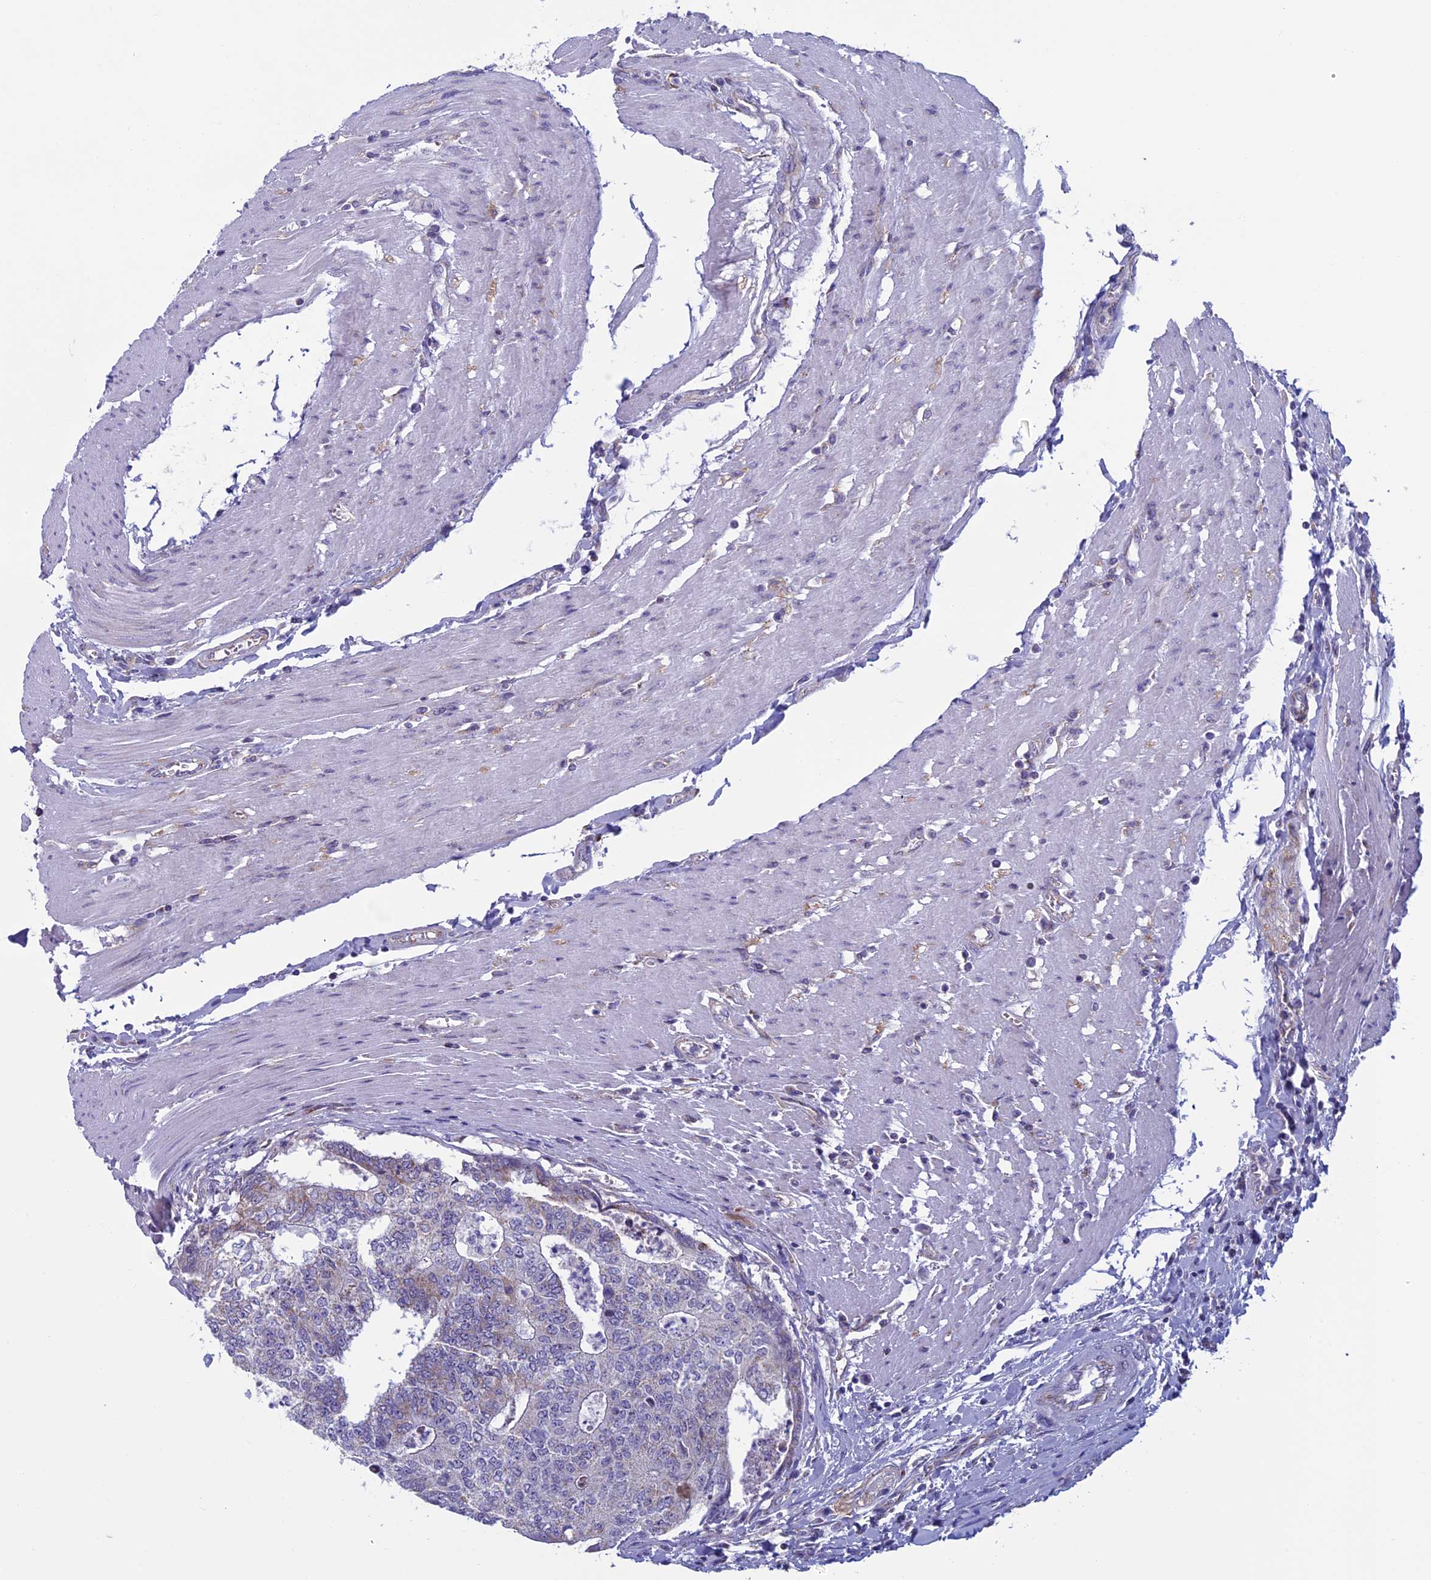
{"staining": {"intensity": "weak", "quantity": "<25%", "location": "cytoplasmic/membranous"}, "tissue": "colorectal cancer", "cell_type": "Tumor cells", "image_type": "cancer", "snomed": [{"axis": "morphology", "description": "Adenocarcinoma, NOS"}, {"axis": "topography", "description": "Colon"}], "caption": "This is an immunohistochemistry photomicrograph of human adenocarcinoma (colorectal). There is no staining in tumor cells.", "gene": "MFSD12", "patient": {"sex": "female", "age": 67}}